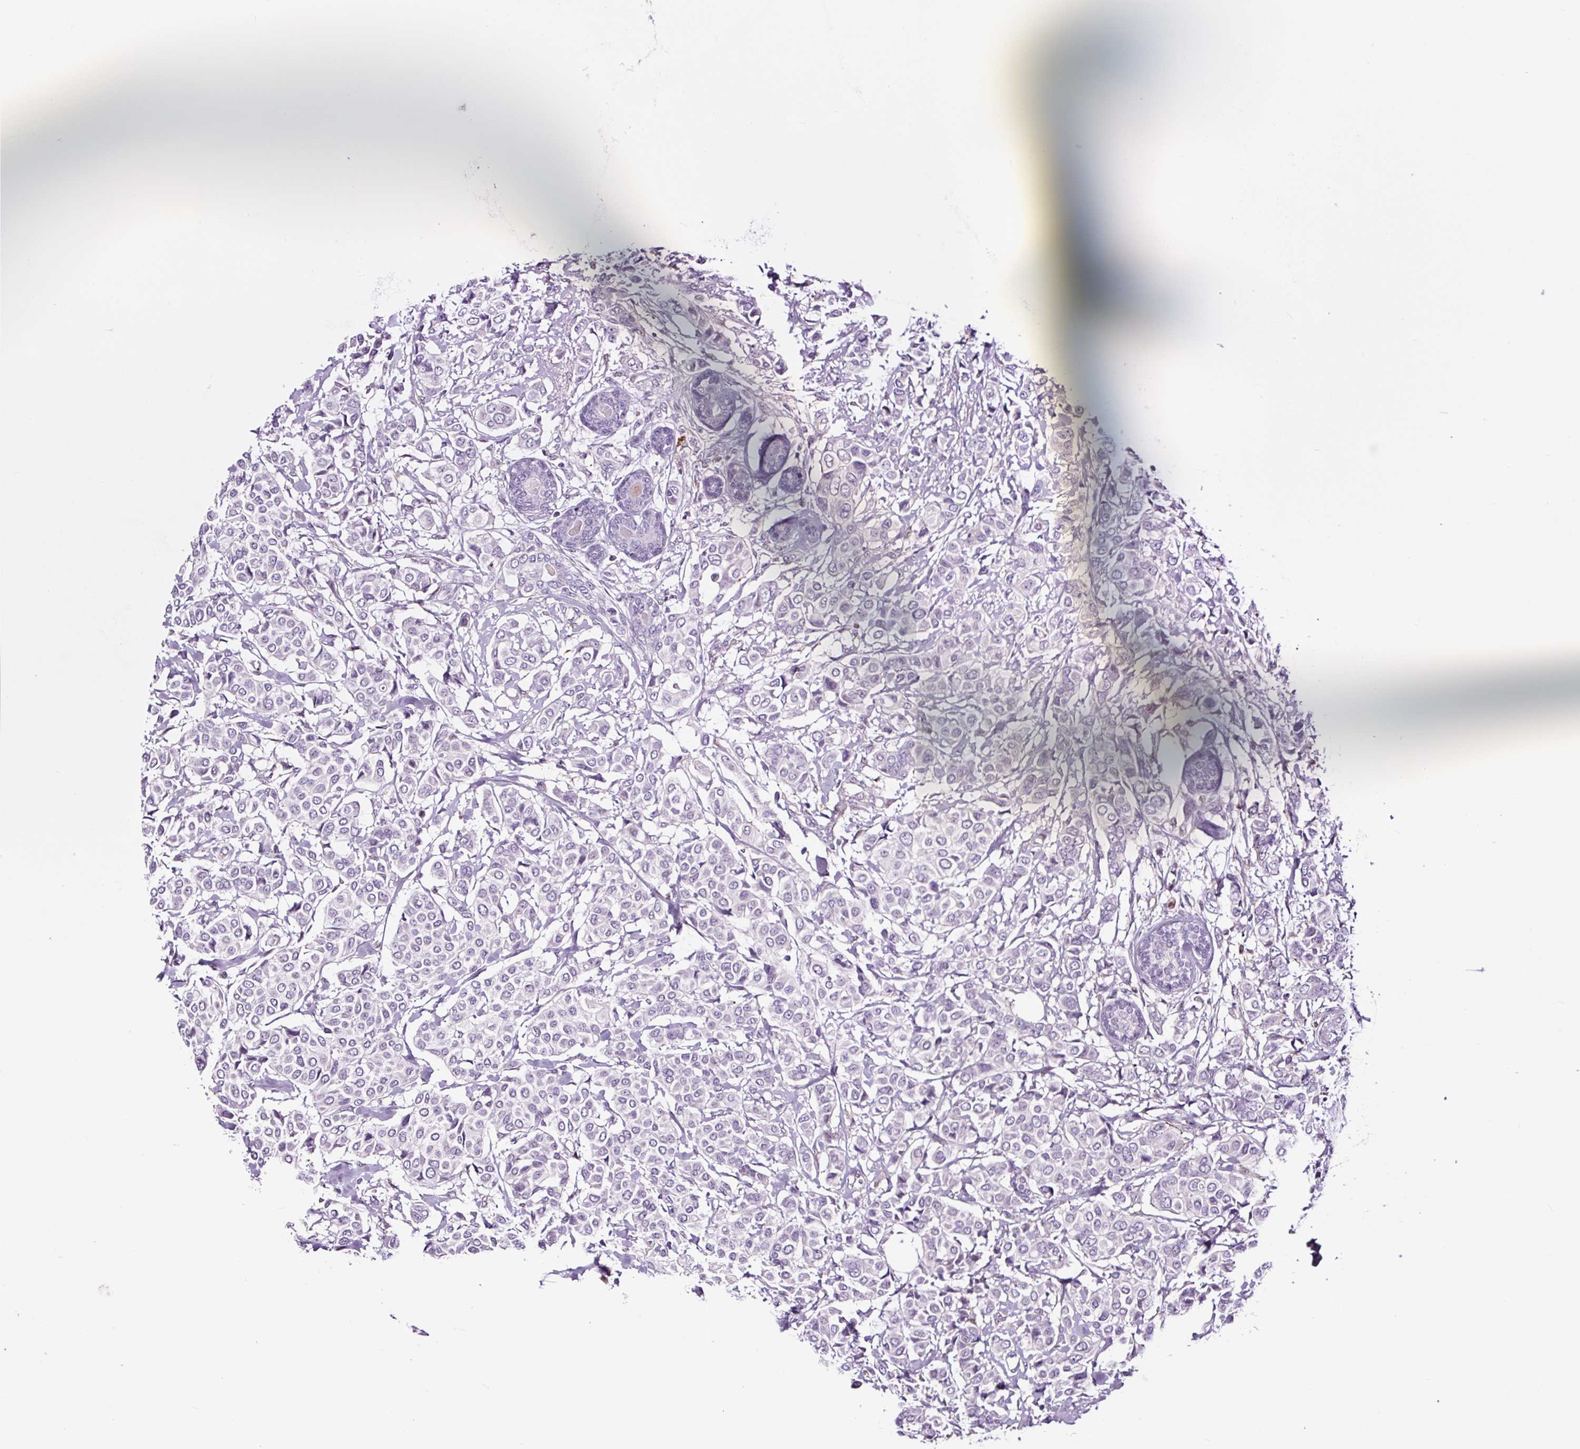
{"staining": {"intensity": "negative", "quantity": "none", "location": "none"}, "tissue": "breast cancer", "cell_type": "Tumor cells", "image_type": "cancer", "snomed": [{"axis": "morphology", "description": "Lobular carcinoma"}, {"axis": "topography", "description": "Breast"}], "caption": "This is an IHC image of lobular carcinoma (breast). There is no expression in tumor cells.", "gene": "TAFA3", "patient": {"sex": "female", "age": 51}}